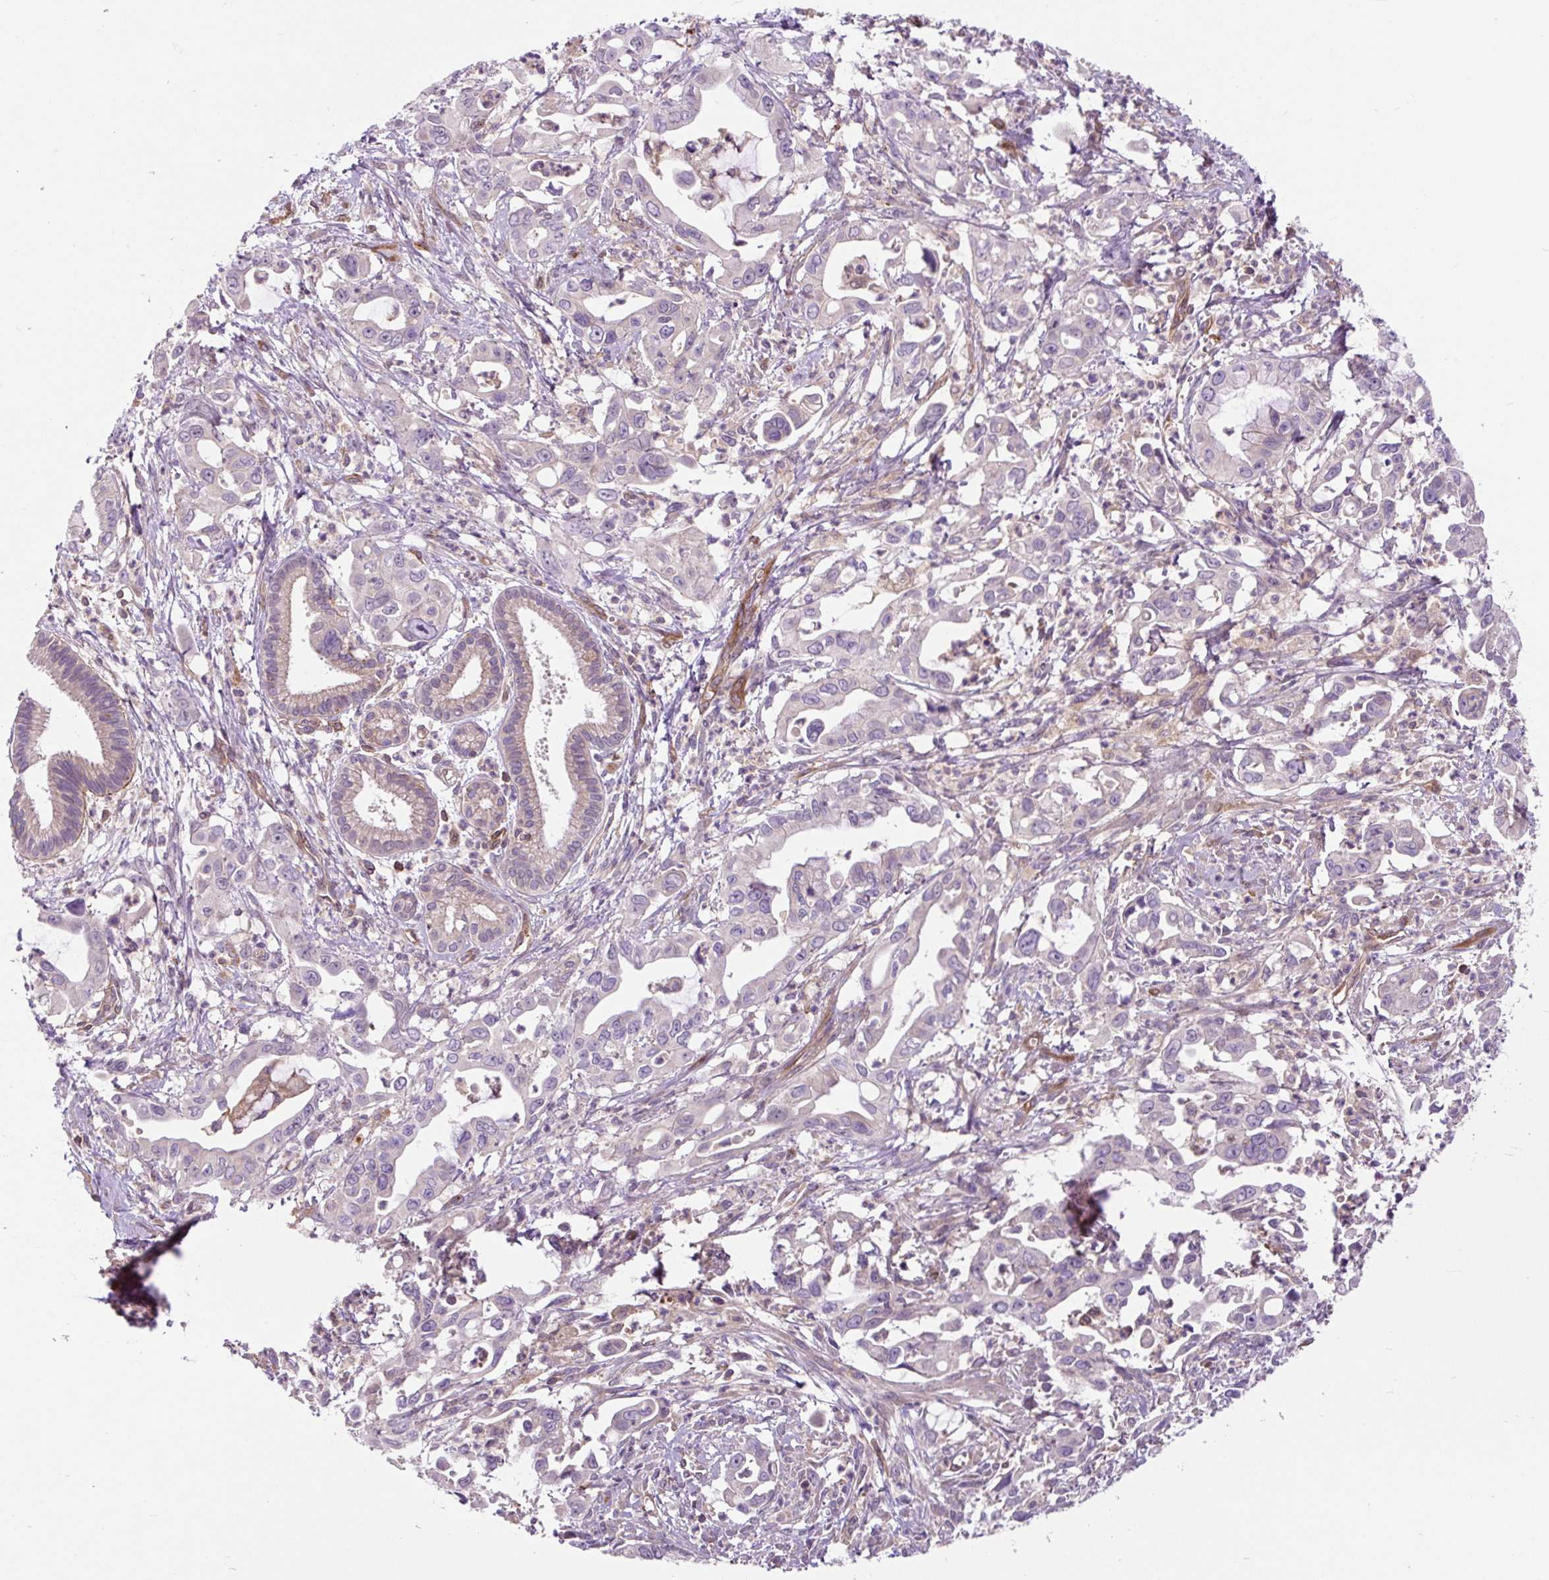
{"staining": {"intensity": "negative", "quantity": "none", "location": "none"}, "tissue": "pancreatic cancer", "cell_type": "Tumor cells", "image_type": "cancer", "snomed": [{"axis": "morphology", "description": "Adenocarcinoma, NOS"}, {"axis": "topography", "description": "Pancreas"}], "caption": "Immunohistochemistry (IHC) image of human pancreatic cancer stained for a protein (brown), which displays no staining in tumor cells. Nuclei are stained in blue.", "gene": "PCDHGB3", "patient": {"sex": "male", "age": 61}}